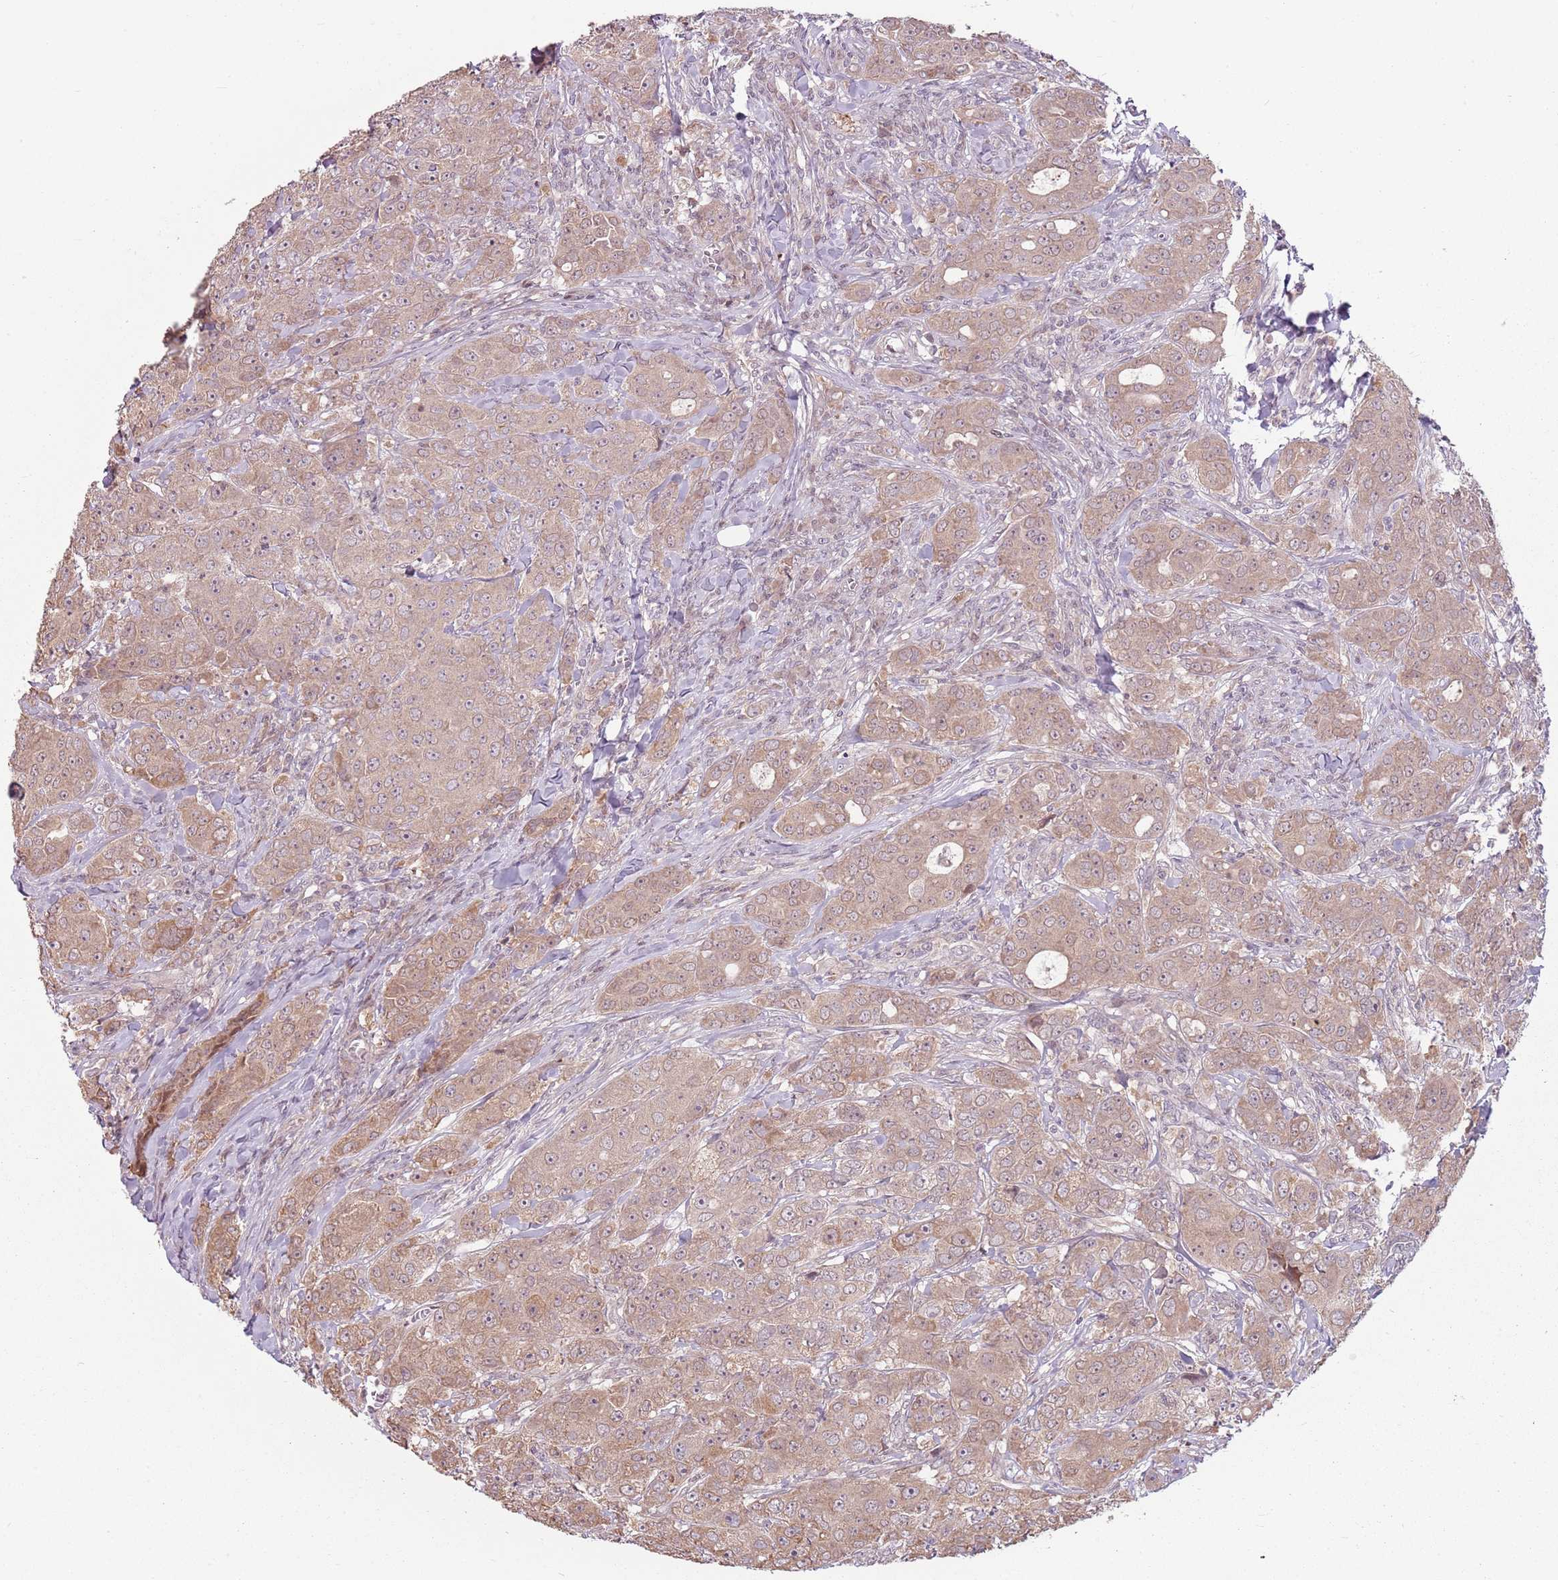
{"staining": {"intensity": "weak", "quantity": ">75%", "location": "cytoplasmic/membranous,nuclear"}, "tissue": "breast cancer", "cell_type": "Tumor cells", "image_type": "cancer", "snomed": [{"axis": "morphology", "description": "Duct carcinoma"}, {"axis": "topography", "description": "Breast"}], "caption": "Breast cancer (infiltrating ductal carcinoma) stained with DAB (3,3'-diaminobenzidine) IHC demonstrates low levels of weak cytoplasmic/membranous and nuclear expression in about >75% of tumor cells.", "gene": "ADGRG1", "patient": {"sex": "female", "age": 43}}